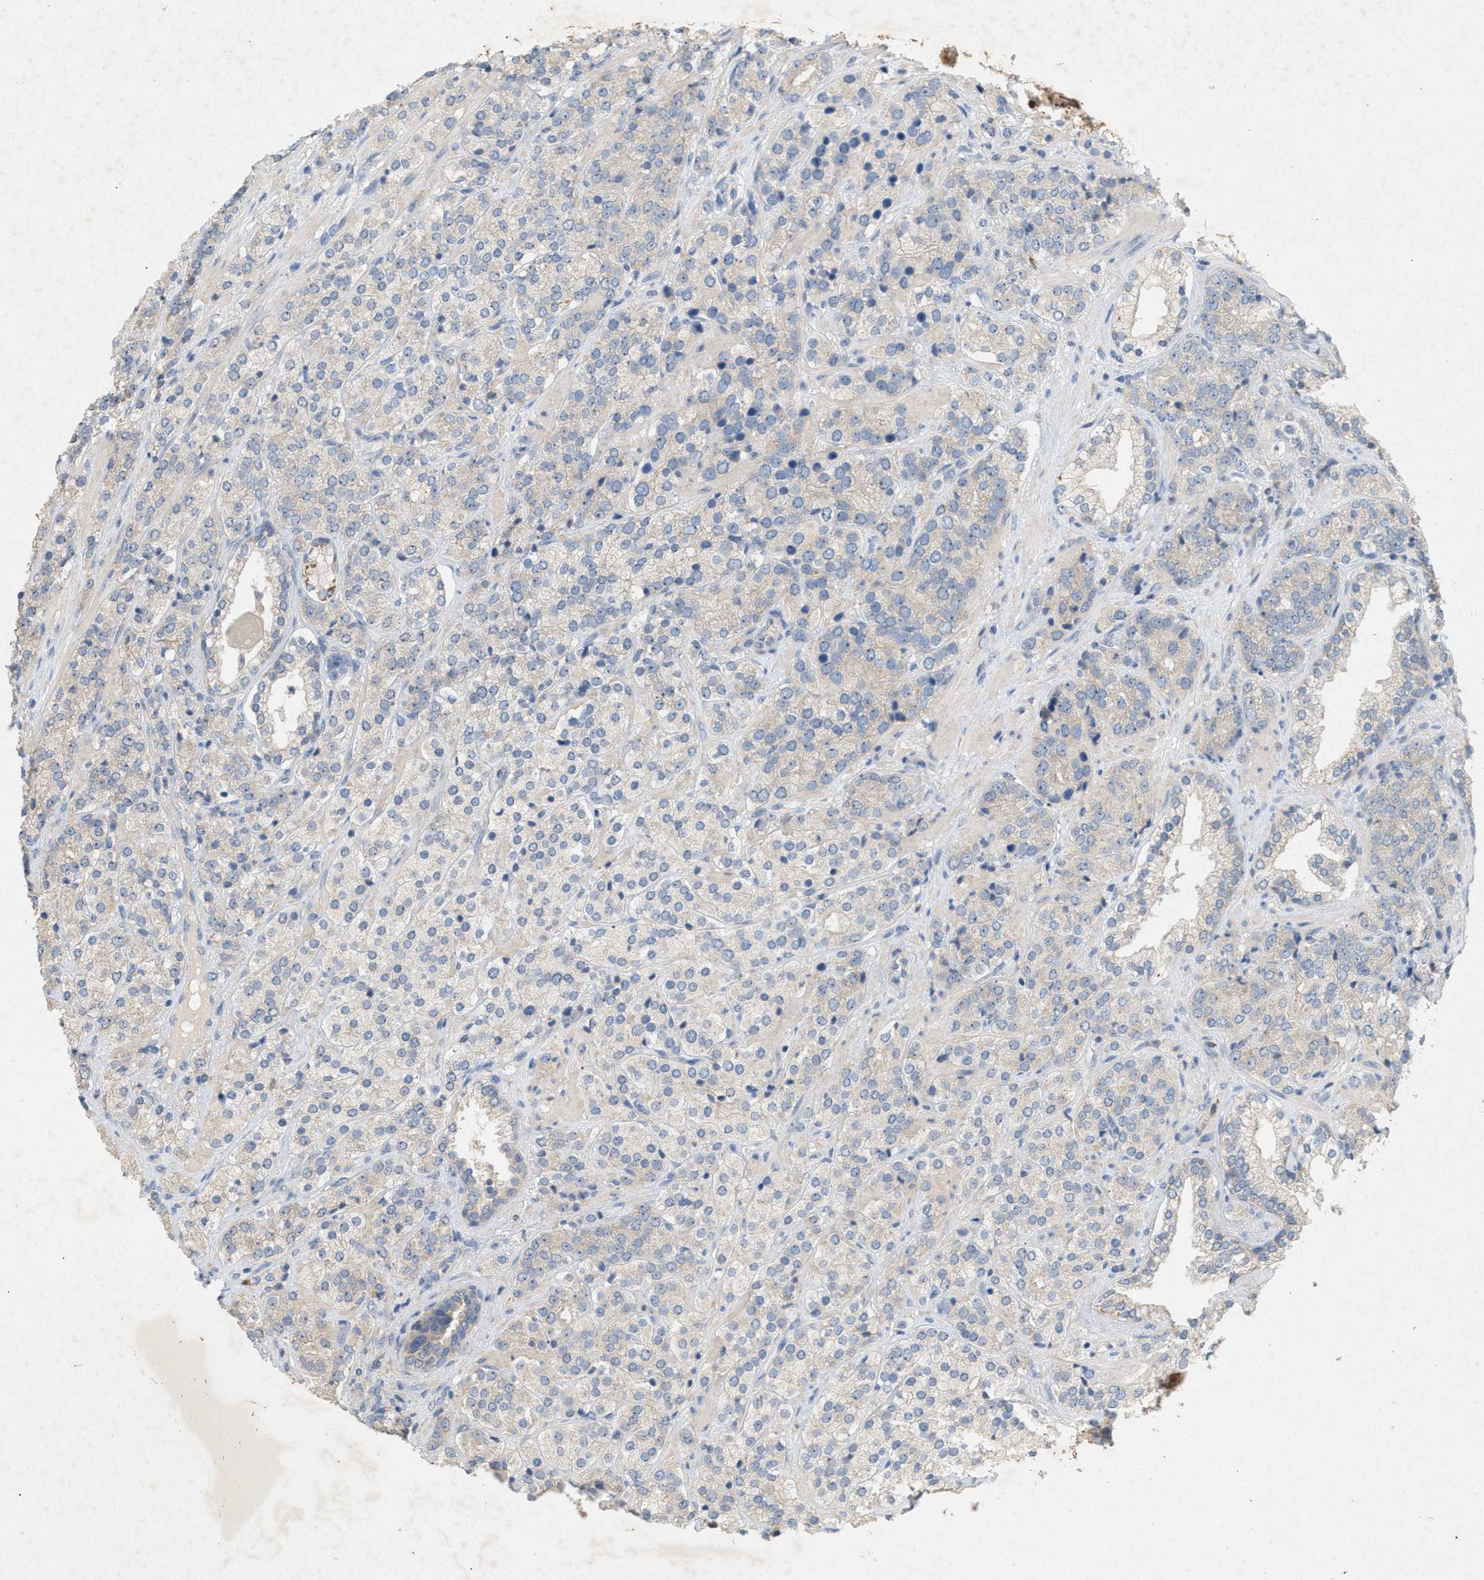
{"staining": {"intensity": "negative", "quantity": "none", "location": "none"}, "tissue": "prostate cancer", "cell_type": "Tumor cells", "image_type": "cancer", "snomed": [{"axis": "morphology", "description": "Adenocarcinoma, High grade"}, {"axis": "topography", "description": "Prostate"}], "caption": "IHC of prostate cancer (high-grade adenocarcinoma) shows no positivity in tumor cells.", "gene": "DCAF7", "patient": {"sex": "male", "age": 71}}